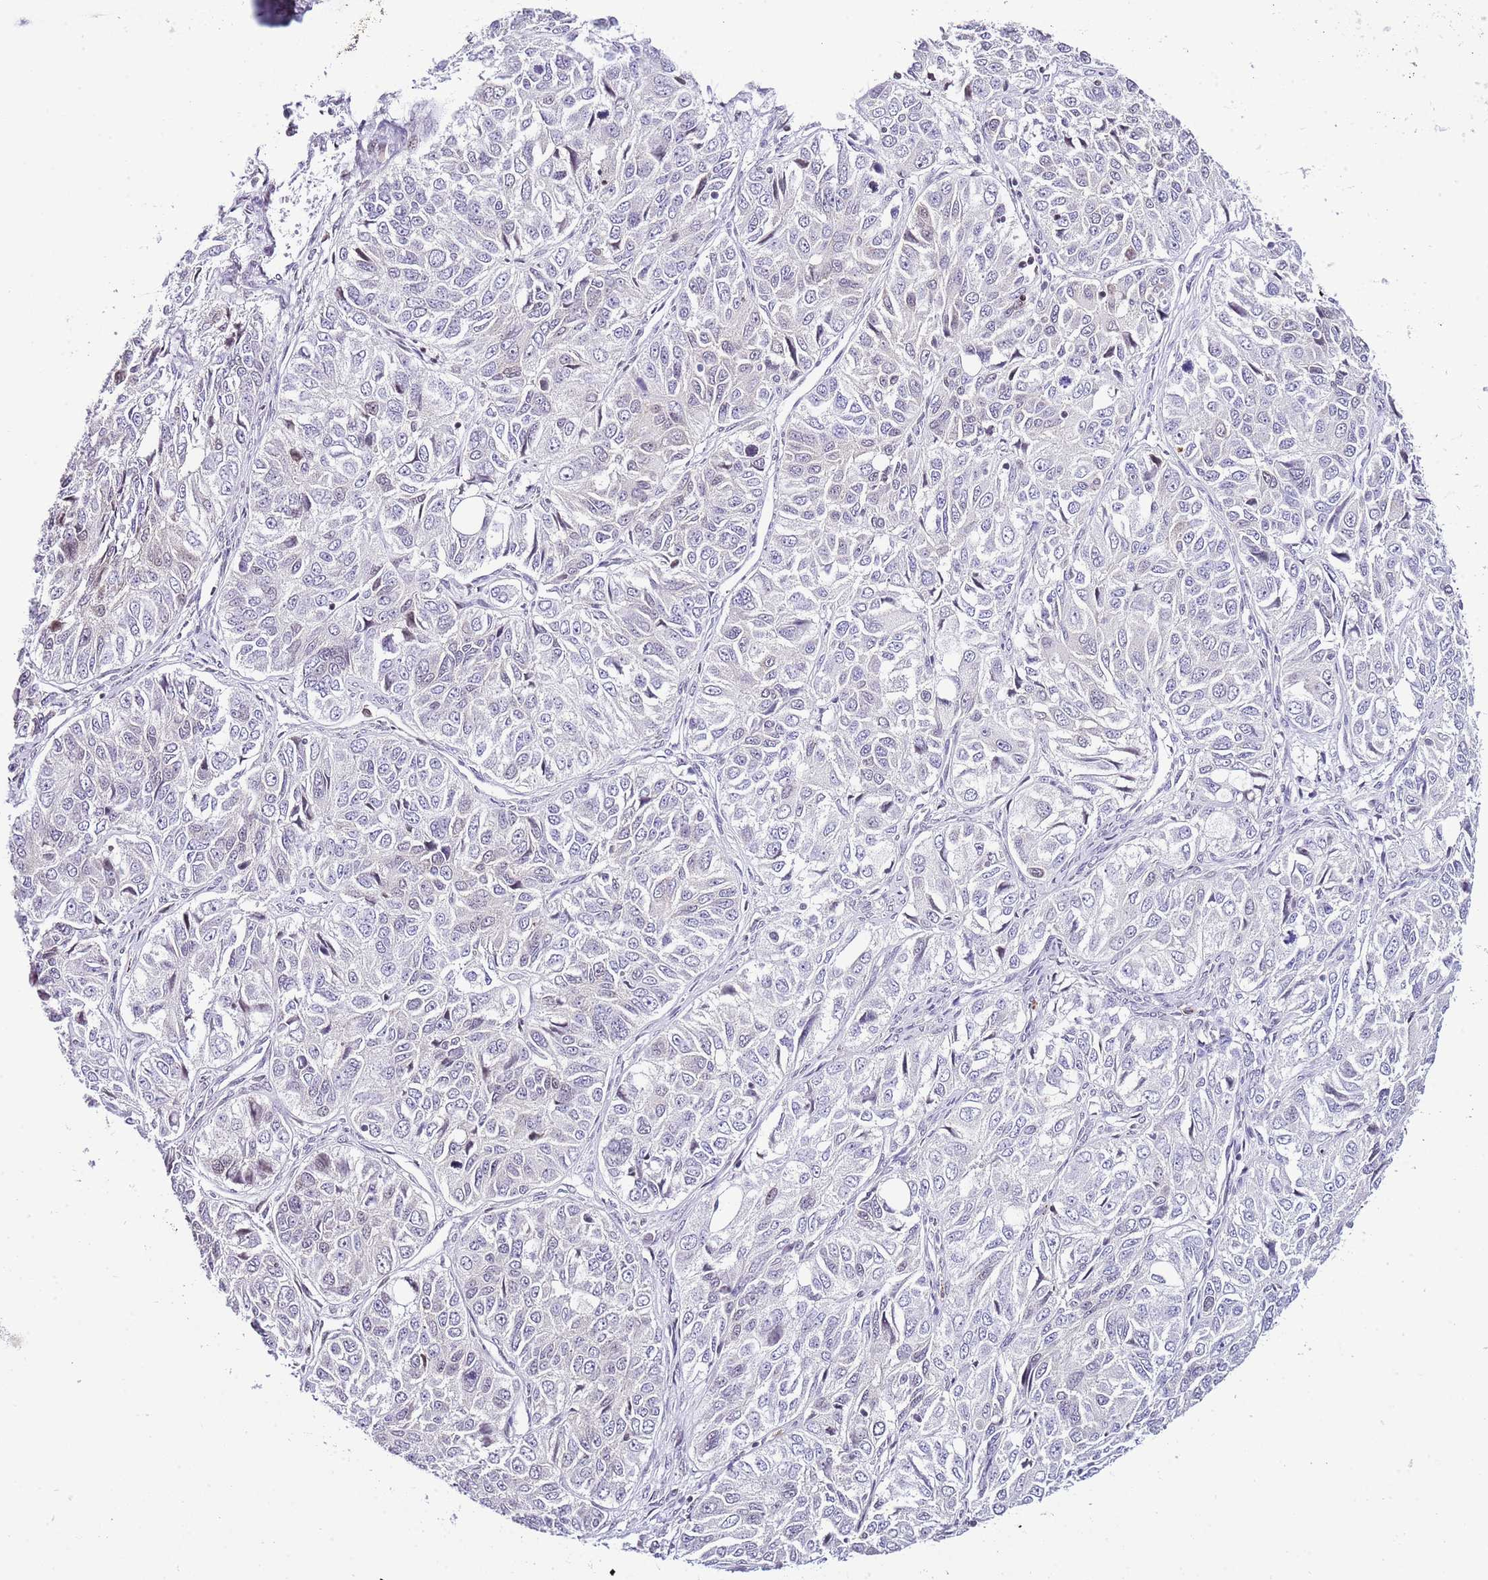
{"staining": {"intensity": "negative", "quantity": "none", "location": "none"}, "tissue": "ovarian cancer", "cell_type": "Tumor cells", "image_type": "cancer", "snomed": [{"axis": "morphology", "description": "Carcinoma, endometroid"}, {"axis": "topography", "description": "Ovary"}], "caption": "A micrograph of ovarian cancer stained for a protein demonstrates no brown staining in tumor cells.", "gene": "PRR15", "patient": {"sex": "female", "age": 51}}